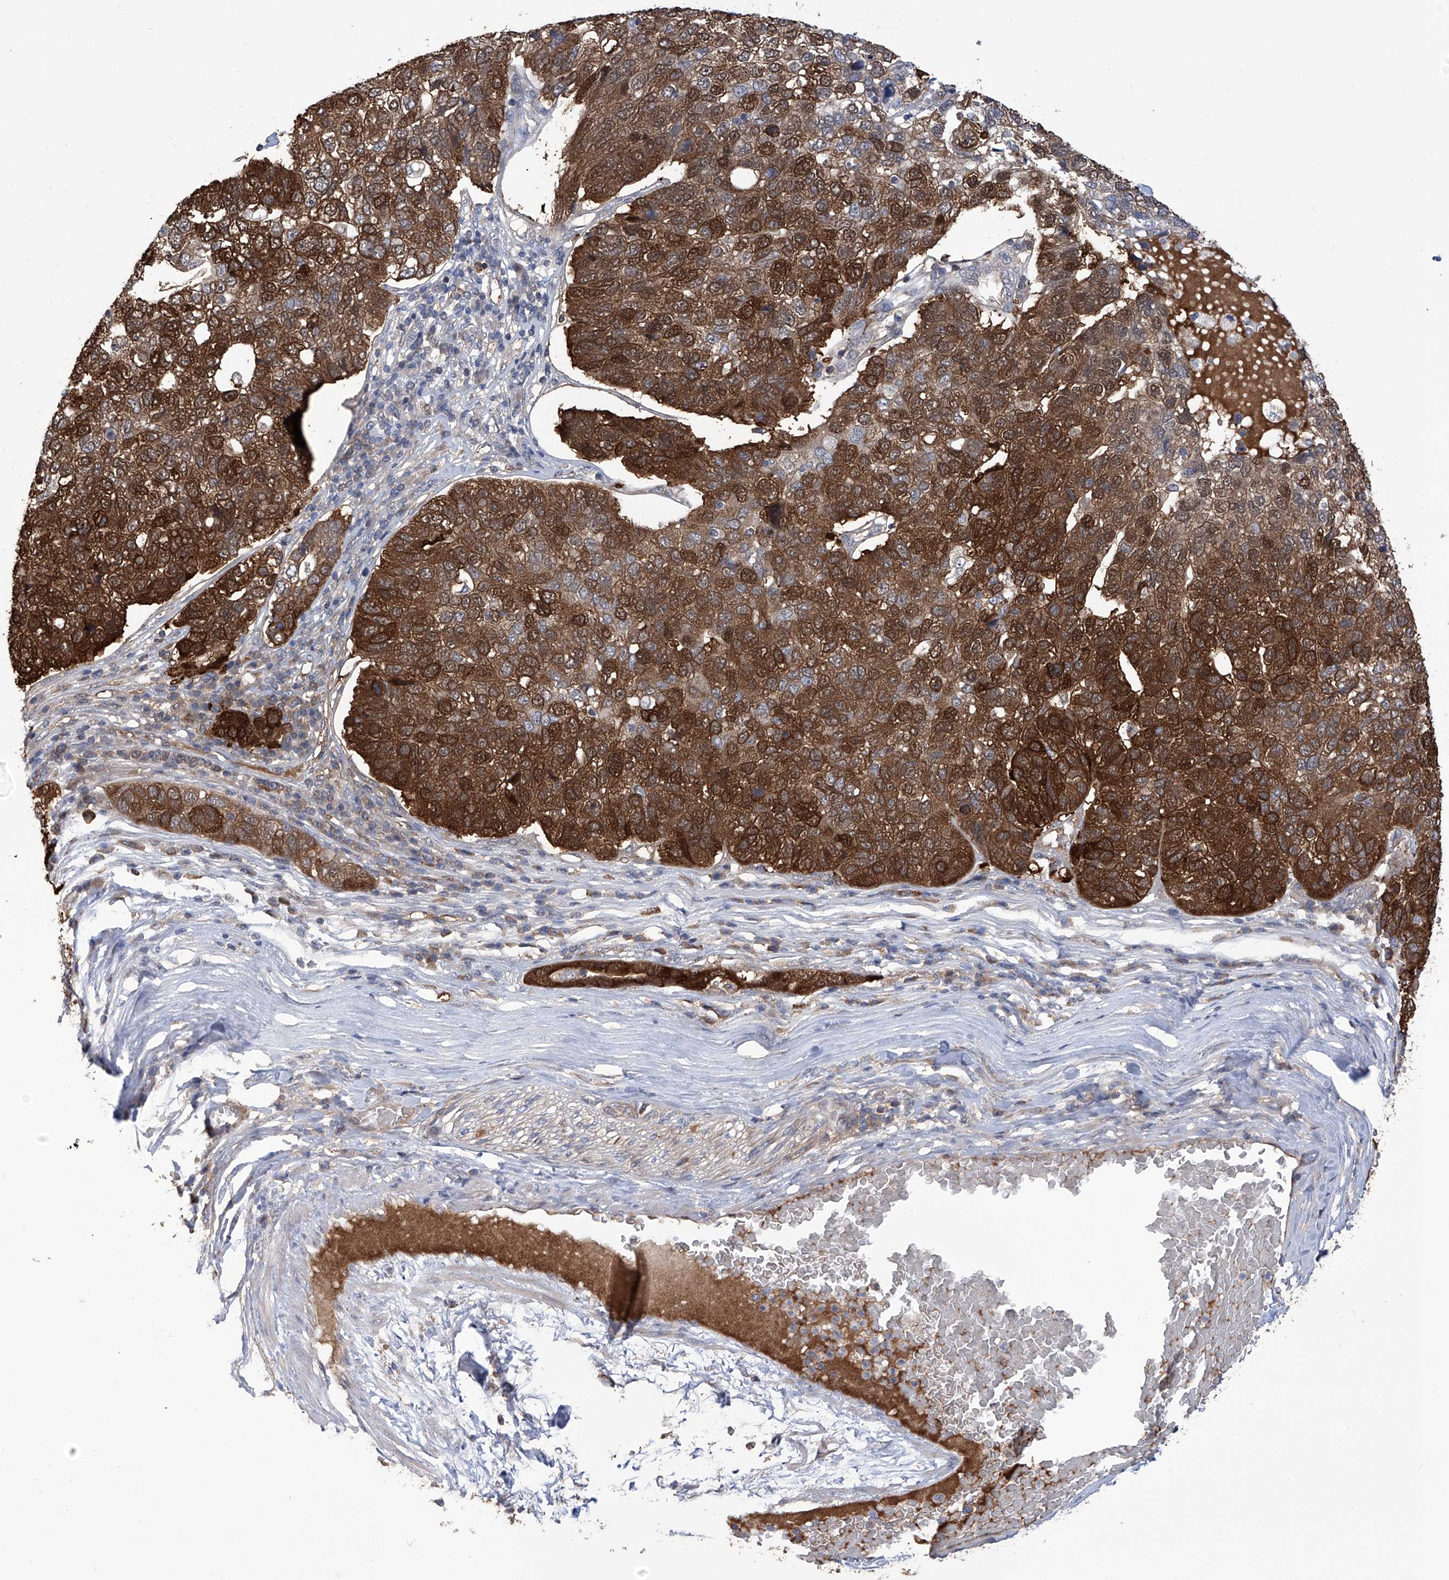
{"staining": {"intensity": "strong", "quantity": ">75%", "location": "cytoplasmic/membranous"}, "tissue": "pancreatic cancer", "cell_type": "Tumor cells", "image_type": "cancer", "snomed": [{"axis": "morphology", "description": "Adenocarcinoma, NOS"}, {"axis": "topography", "description": "Pancreas"}], "caption": "Immunohistochemical staining of human pancreatic adenocarcinoma displays strong cytoplasmic/membranous protein positivity in about >75% of tumor cells.", "gene": "NUDT17", "patient": {"sex": "female", "age": 61}}